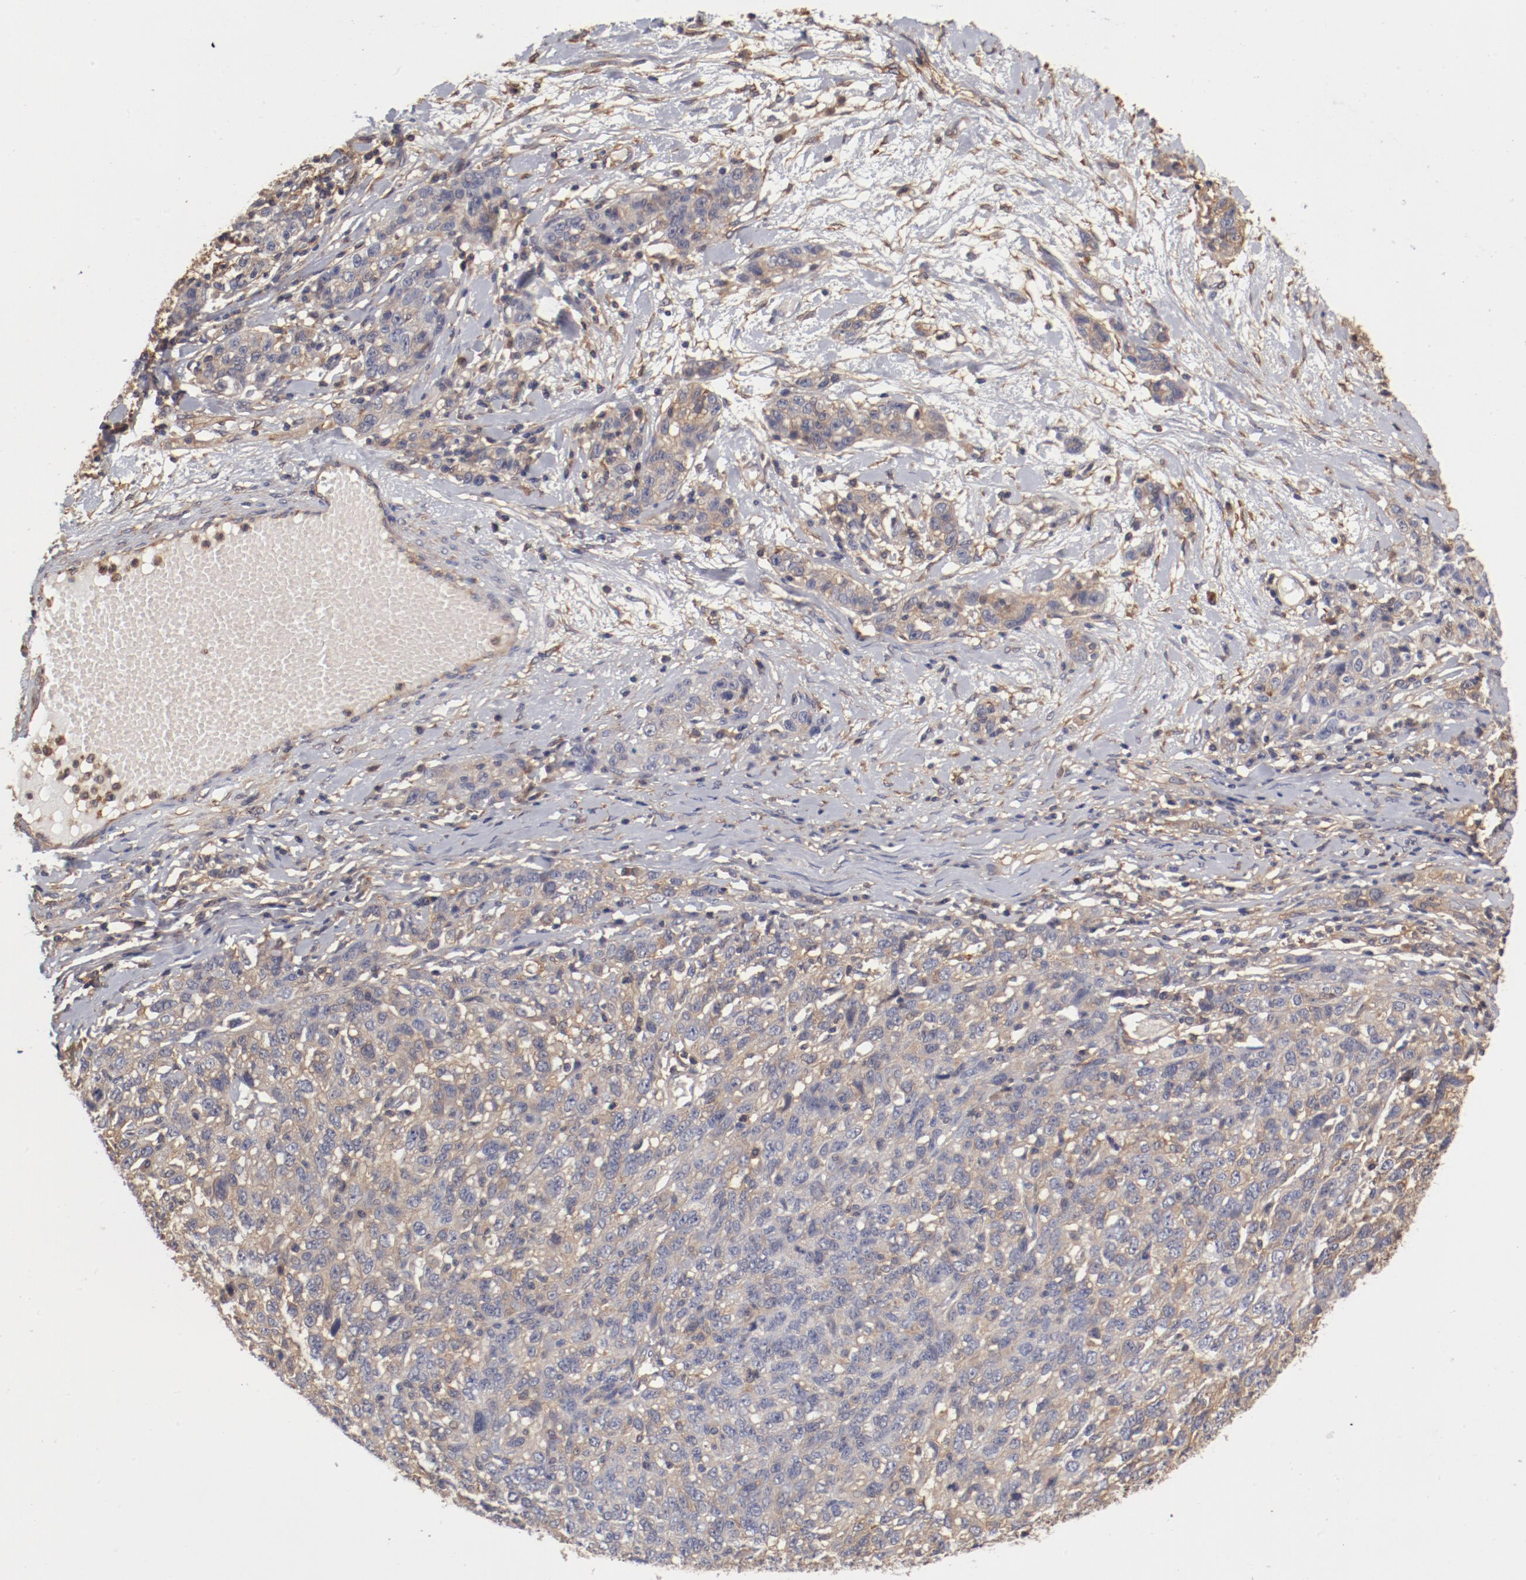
{"staining": {"intensity": "weak", "quantity": "<25%", "location": "cytoplasmic/membranous"}, "tissue": "ovarian cancer", "cell_type": "Tumor cells", "image_type": "cancer", "snomed": [{"axis": "morphology", "description": "Cystadenocarcinoma, serous, NOS"}, {"axis": "topography", "description": "Ovary"}], "caption": "Tumor cells are negative for protein expression in human ovarian cancer.", "gene": "FCMR", "patient": {"sex": "female", "age": 71}}